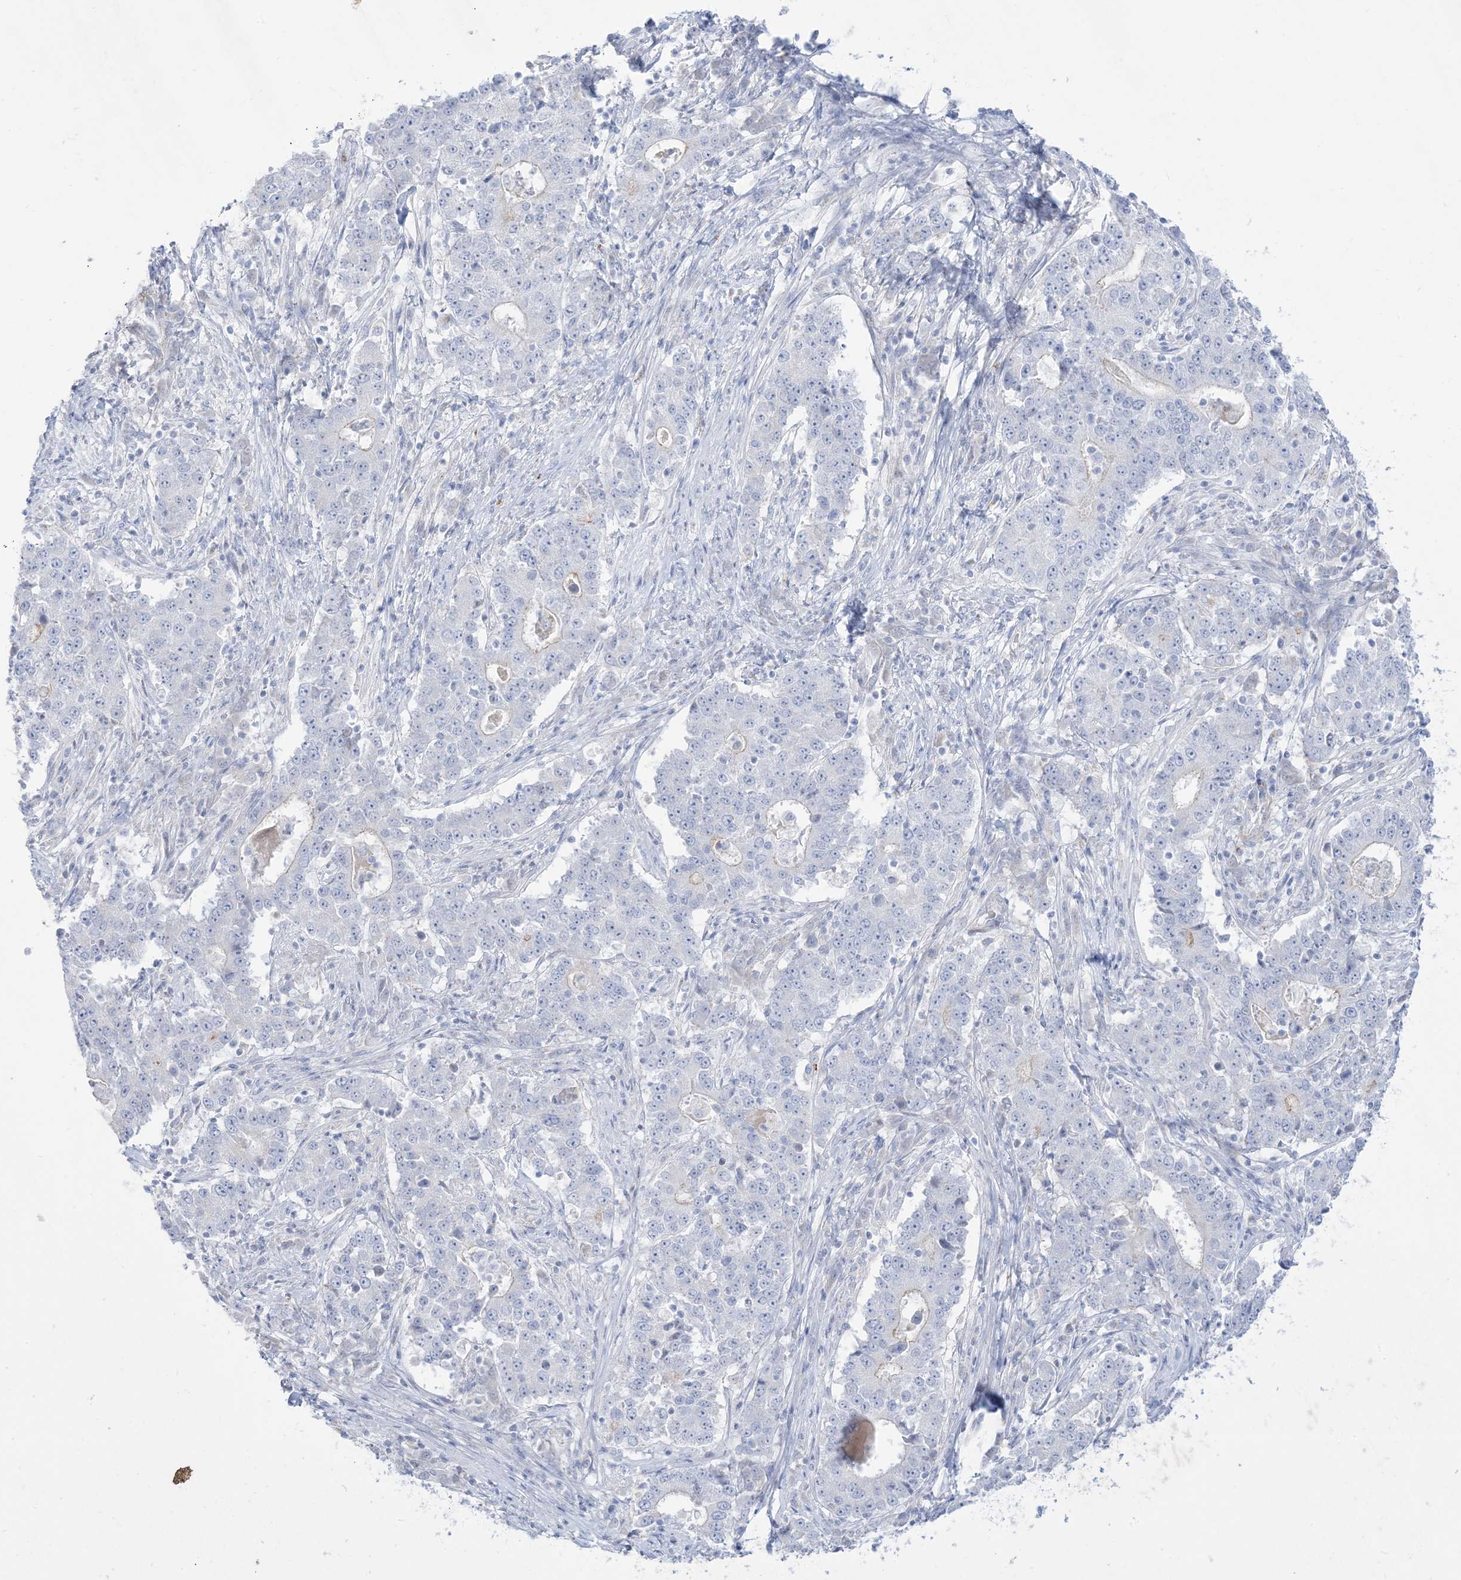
{"staining": {"intensity": "negative", "quantity": "none", "location": "none"}, "tissue": "stomach cancer", "cell_type": "Tumor cells", "image_type": "cancer", "snomed": [{"axis": "morphology", "description": "Adenocarcinoma, NOS"}, {"axis": "topography", "description": "Stomach"}], "caption": "The IHC photomicrograph has no significant expression in tumor cells of adenocarcinoma (stomach) tissue.", "gene": "B3GNT7", "patient": {"sex": "male", "age": 59}}